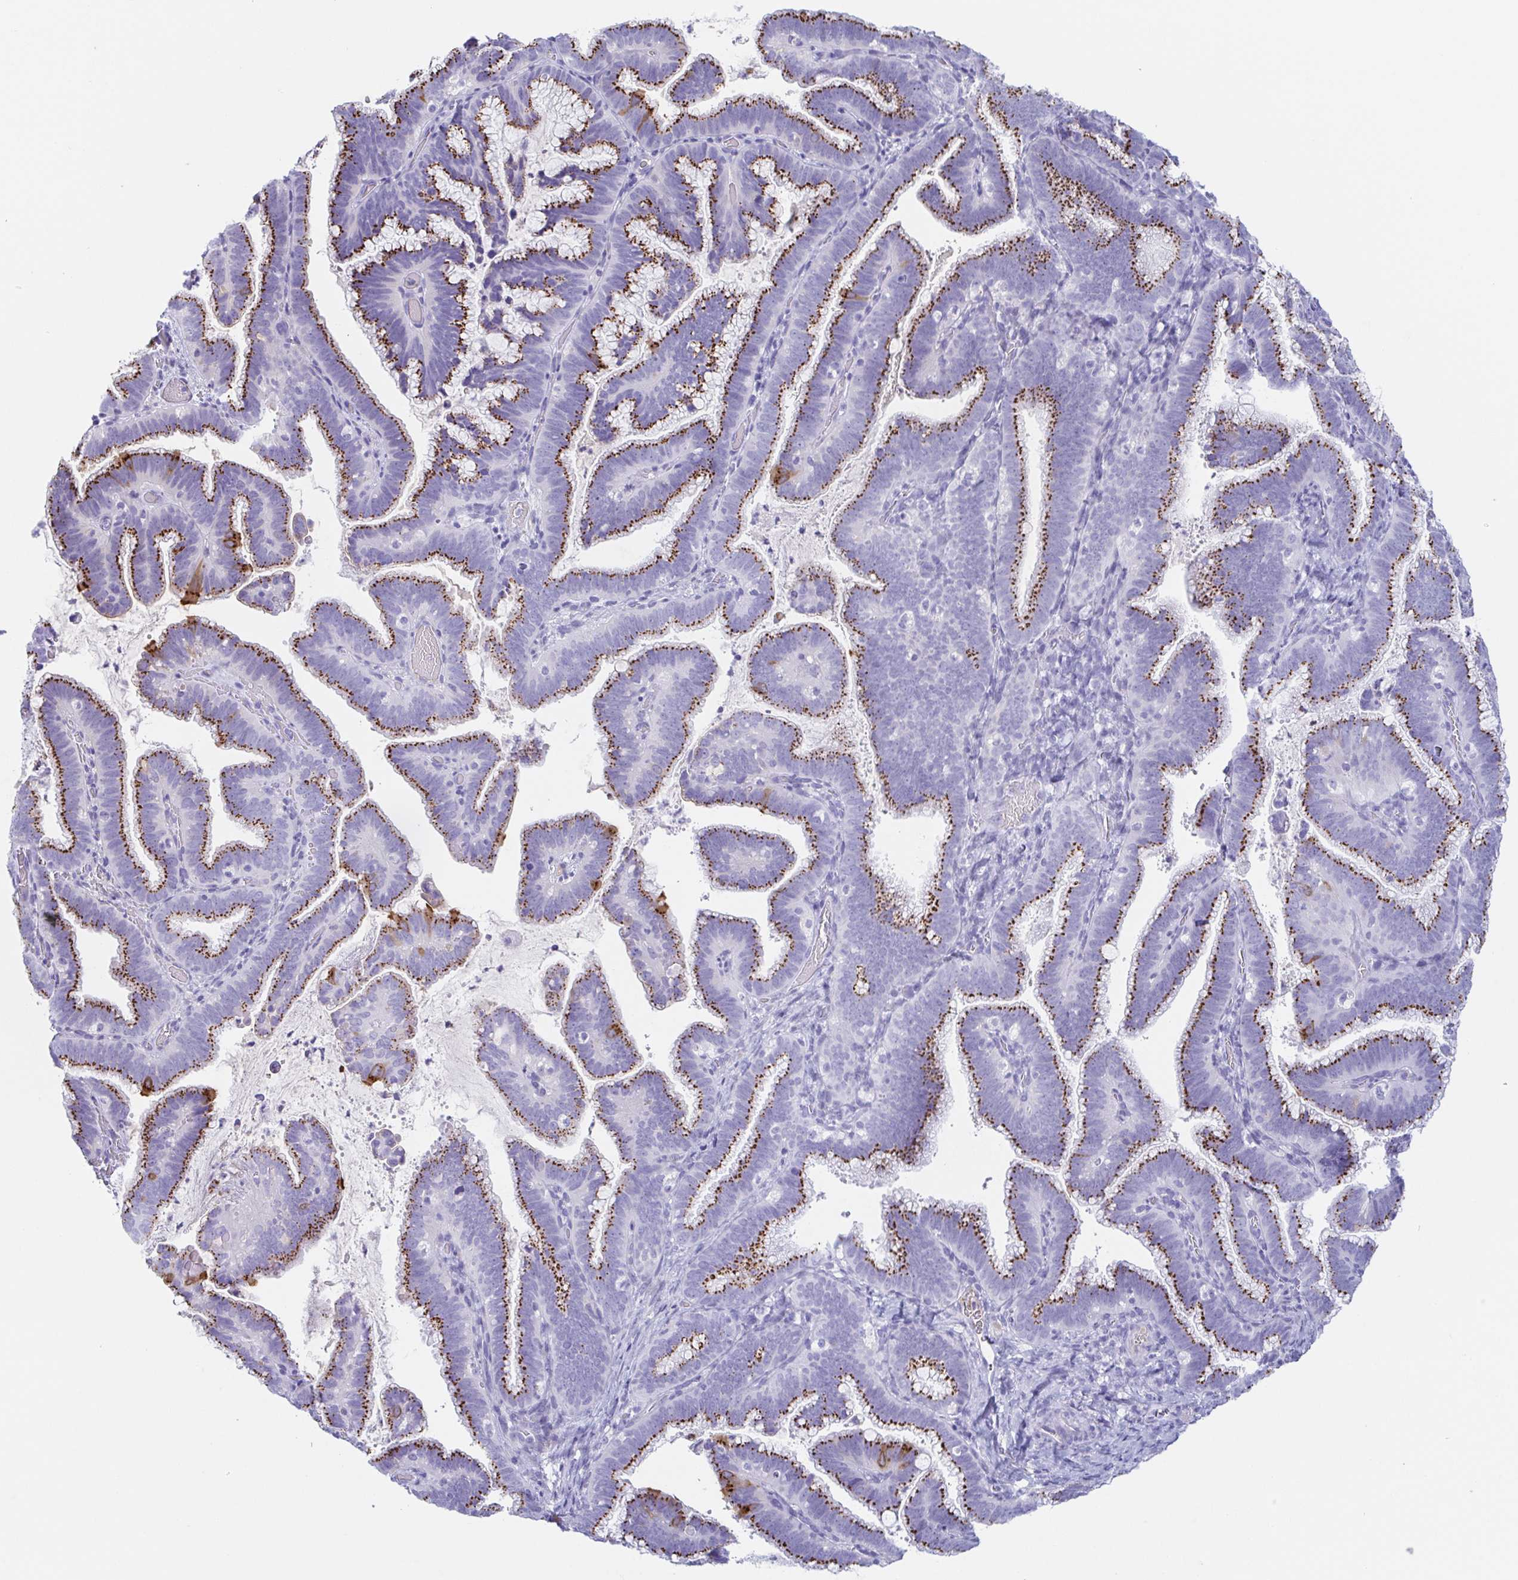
{"staining": {"intensity": "strong", "quantity": "25%-75%", "location": "cytoplasmic/membranous"}, "tissue": "cervical cancer", "cell_type": "Tumor cells", "image_type": "cancer", "snomed": [{"axis": "morphology", "description": "Adenocarcinoma, NOS"}, {"axis": "topography", "description": "Cervix"}], "caption": "IHC image of human cervical cancer stained for a protein (brown), which demonstrates high levels of strong cytoplasmic/membranous positivity in about 25%-75% of tumor cells.", "gene": "LDLRAD1", "patient": {"sex": "female", "age": 61}}